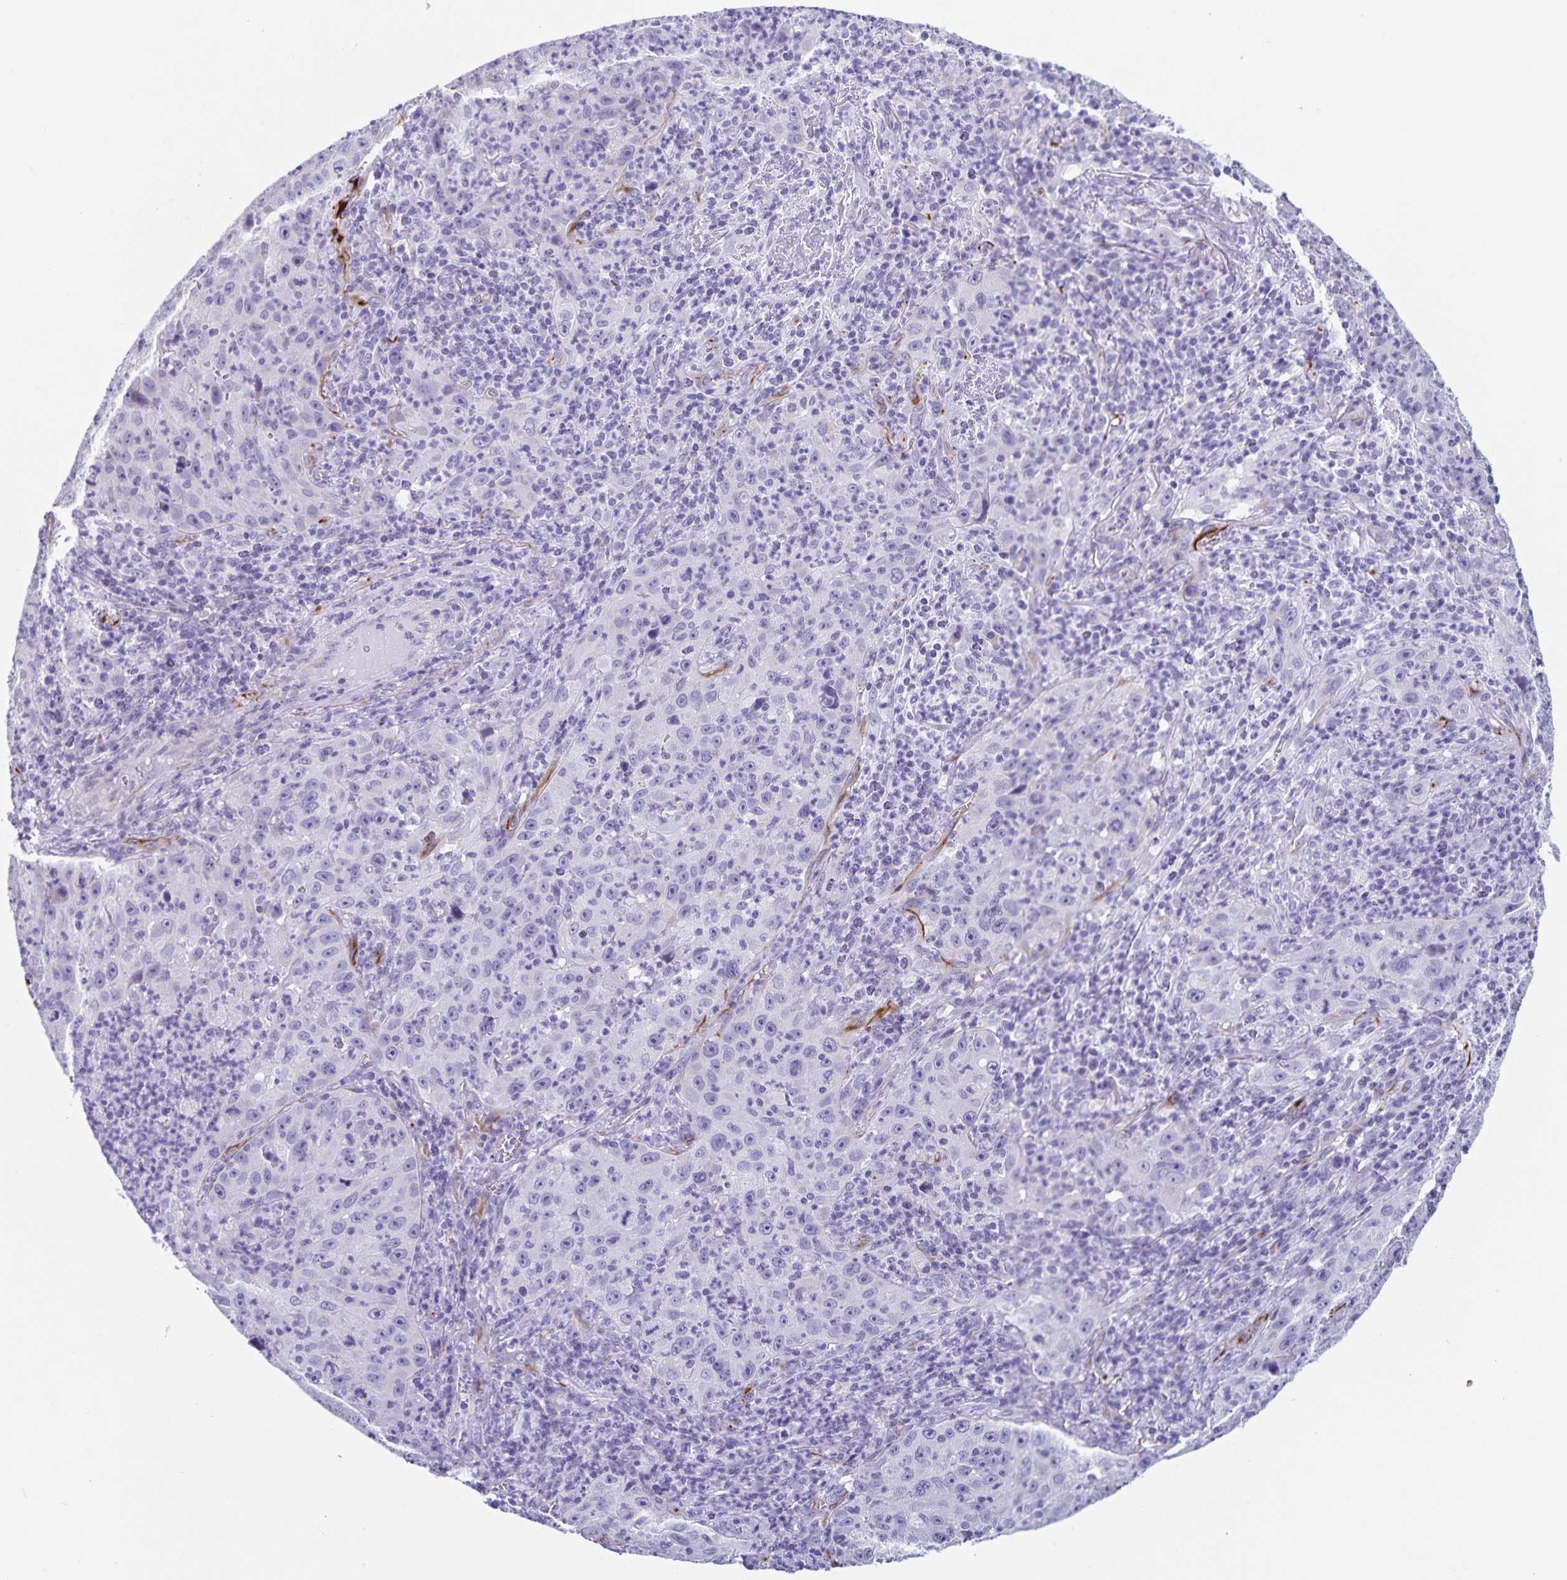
{"staining": {"intensity": "negative", "quantity": "none", "location": "none"}, "tissue": "lung cancer", "cell_type": "Tumor cells", "image_type": "cancer", "snomed": [{"axis": "morphology", "description": "Squamous cell carcinoma, NOS"}, {"axis": "topography", "description": "Lung"}], "caption": "This micrograph is of squamous cell carcinoma (lung) stained with immunohistochemistry to label a protein in brown with the nuclei are counter-stained blue. There is no expression in tumor cells. (Brightfield microscopy of DAB (3,3'-diaminobenzidine) IHC at high magnification).", "gene": "SYNM", "patient": {"sex": "male", "age": 71}}